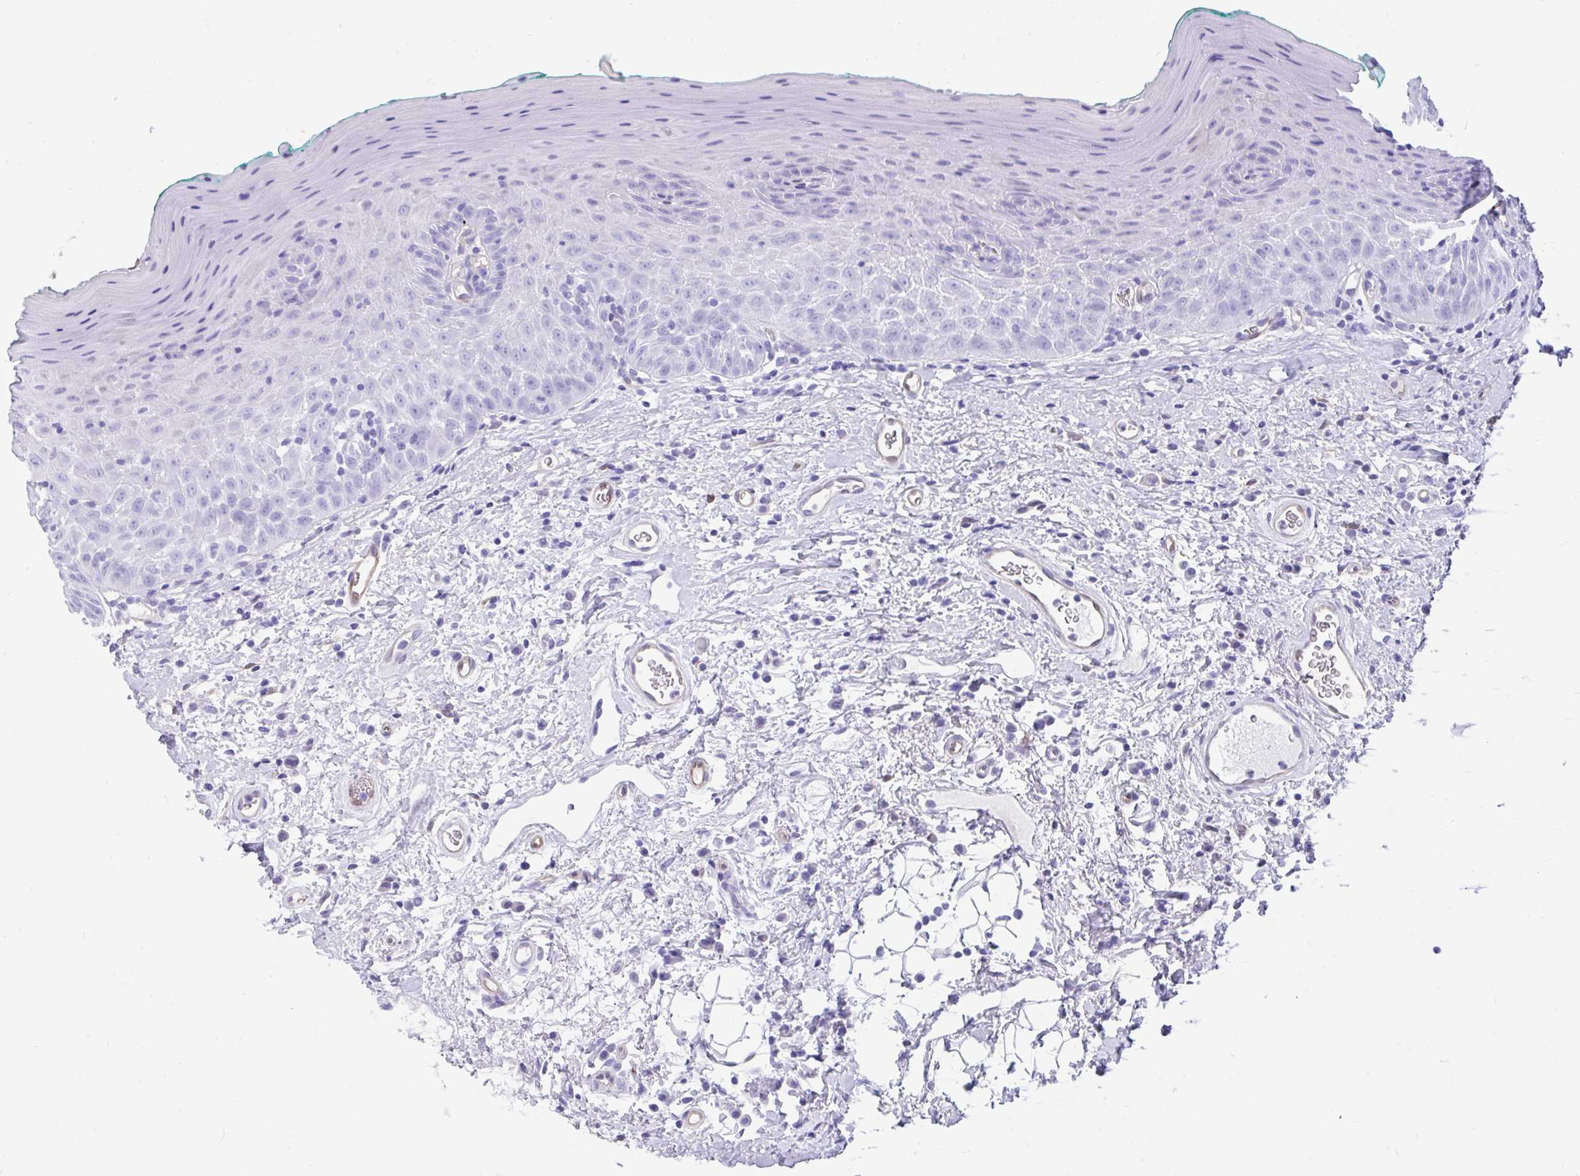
{"staining": {"intensity": "negative", "quantity": "none", "location": "none"}, "tissue": "oral mucosa", "cell_type": "Squamous epithelial cells", "image_type": "normal", "snomed": [{"axis": "morphology", "description": "Normal tissue, NOS"}, {"axis": "topography", "description": "Oral tissue"}, {"axis": "topography", "description": "Tounge, NOS"}], "caption": "Immunohistochemistry (IHC) photomicrograph of unremarkable human oral mucosa stained for a protein (brown), which exhibits no expression in squamous epithelial cells.", "gene": "FAM107A", "patient": {"sex": "male", "age": 83}}